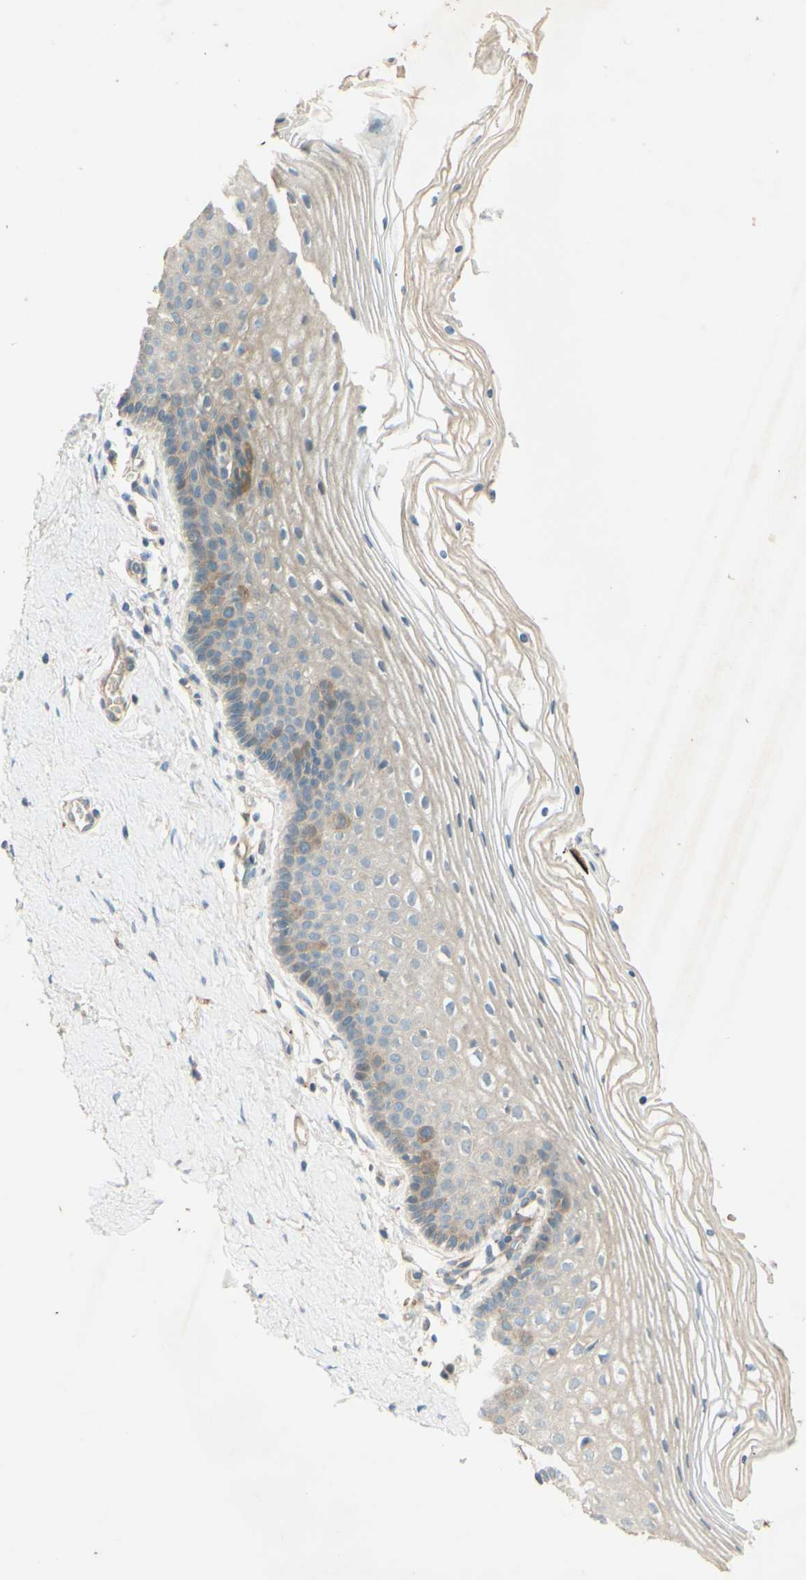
{"staining": {"intensity": "moderate", "quantity": "25%-75%", "location": "cytoplasmic/membranous"}, "tissue": "vagina", "cell_type": "Squamous epithelial cells", "image_type": "normal", "snomed": [{"axis": "morphology", "description": "Normal tissue, NOS"}, {"axis": "topography", "description": "Vagina"}], "caption": "The micrograph reveals immunohistochemical staining of normal vagina. There is moderate cytoplasmic/membranous staining is identified in about 25%-75% of squamous epithelial cells. (brown staining indicates protein expression, while blue staining denotes nuclei).", "gene": "ADAM17", "patient": {"sex": "female", "age": 32}}